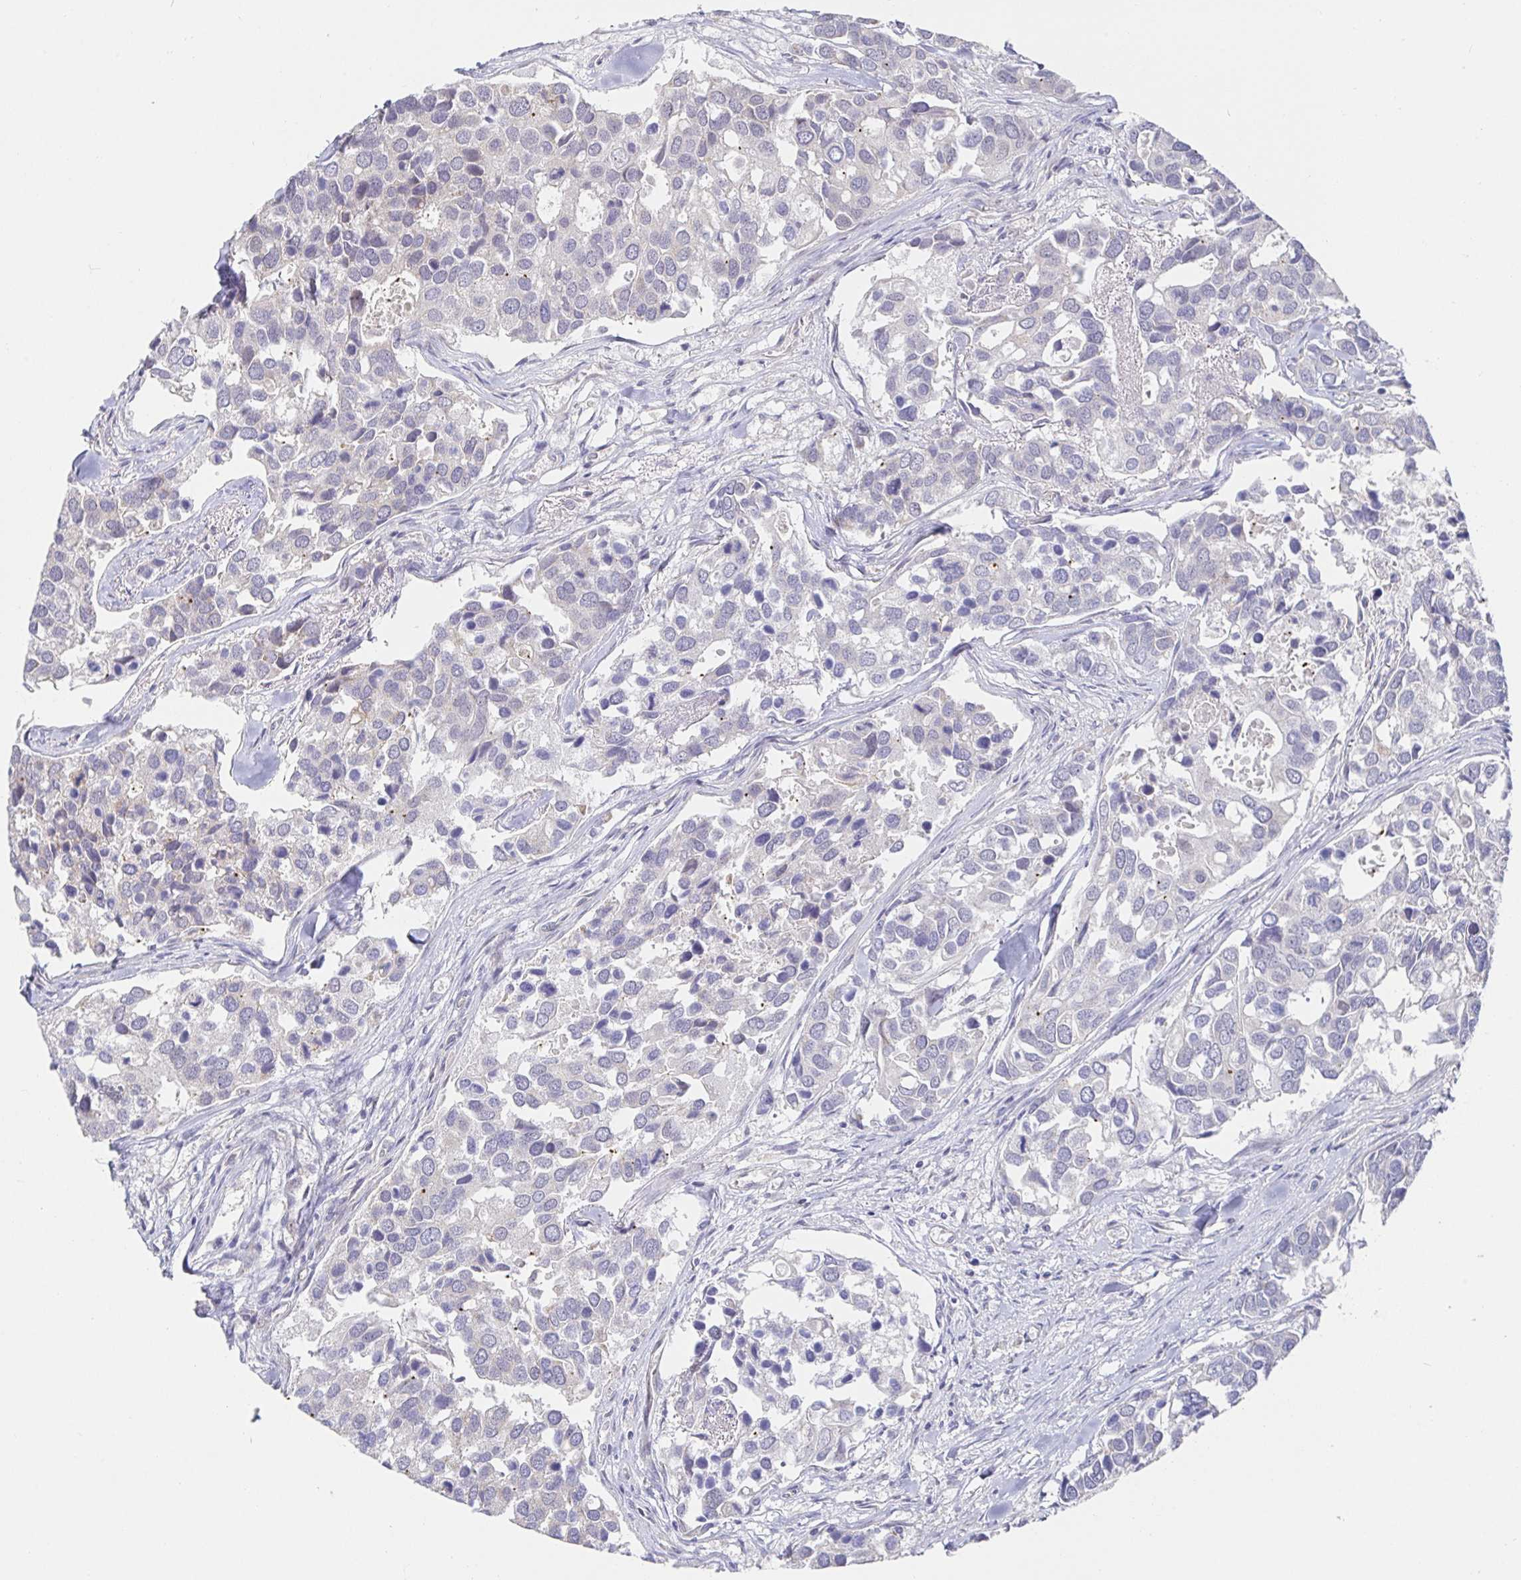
{"staining": {"intensity": "negative", "quantity": "none", "location": "none"}, "tissue": "breast cancer", "cell_type": "Tumor cells", "image_type": "cancer", "snomed": [{"axis": "morphology", "description": "Duct carcinoma"}, {"axis": "topography", "description": "Breast"}], "caption": "This is an immunohistochemistry photomicrograph of human intraductal carcinoma (breast). There is no expression in tumor cells.", "gene": "CIT", "patient": {"sex": "female", "age": 83}}